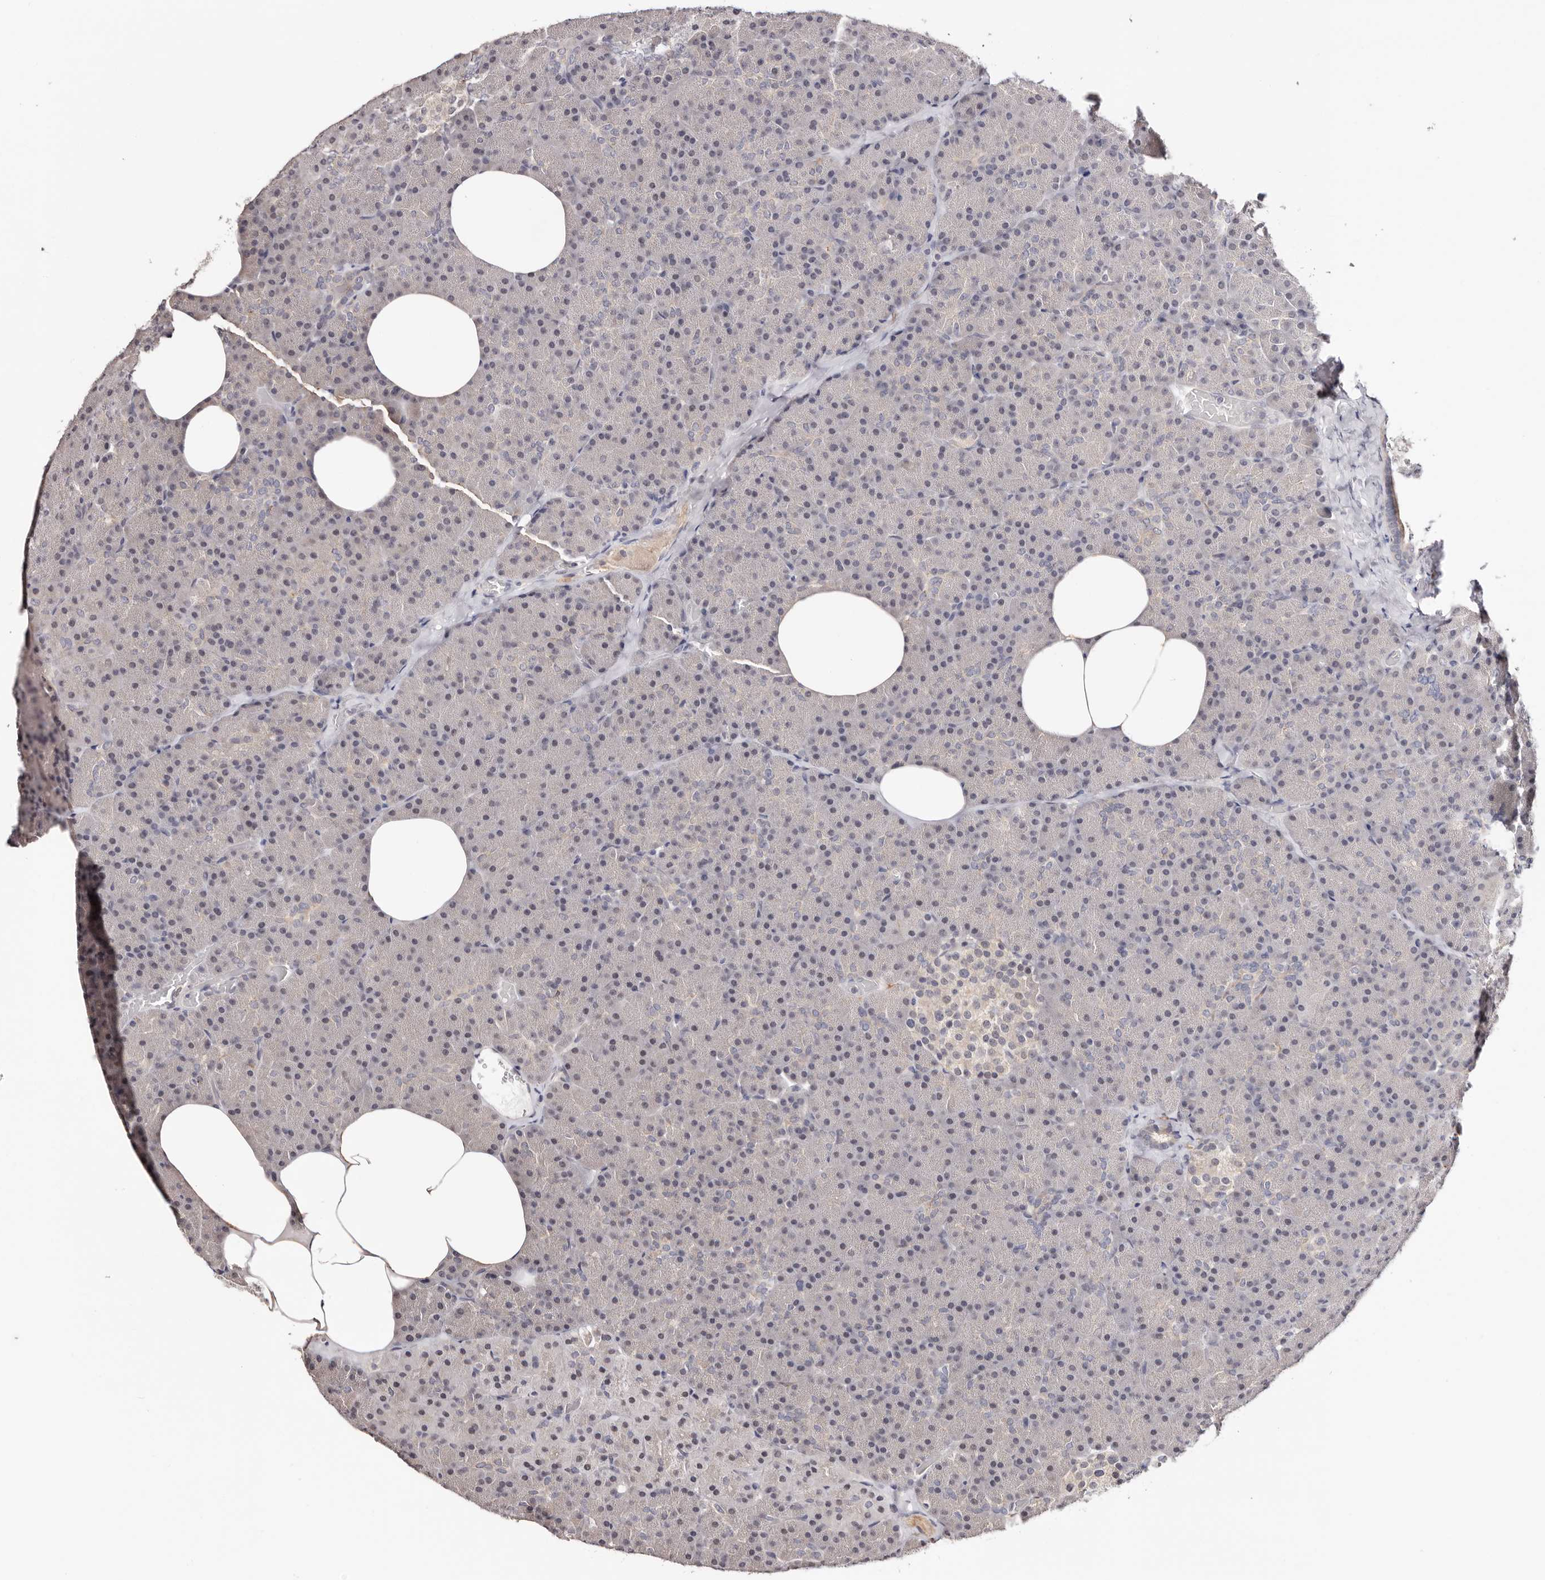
{"staining": {"intensity": "weak", "quantity": "25%-75%", "location": "nuclear"}, "tissue": "pancreas", "cell_type": "Exocrine glandular cells", "image_type": "normal", "snomed": [{"axis": "morphology", "description": "Normal tissue, NOS"}, {"axis": "morphology", "description": "Carcinoid, malignant, NOS"}, {"axis": "topography", "description": "Pancreas"}], "caption": "Protein staining of benign pancreas demonstrates weak nuclear positivity in approximately 25%-75% of exocrine glandular cells.", "gene": "TYW3", "patient": {"sex": "female", "age": 35}}